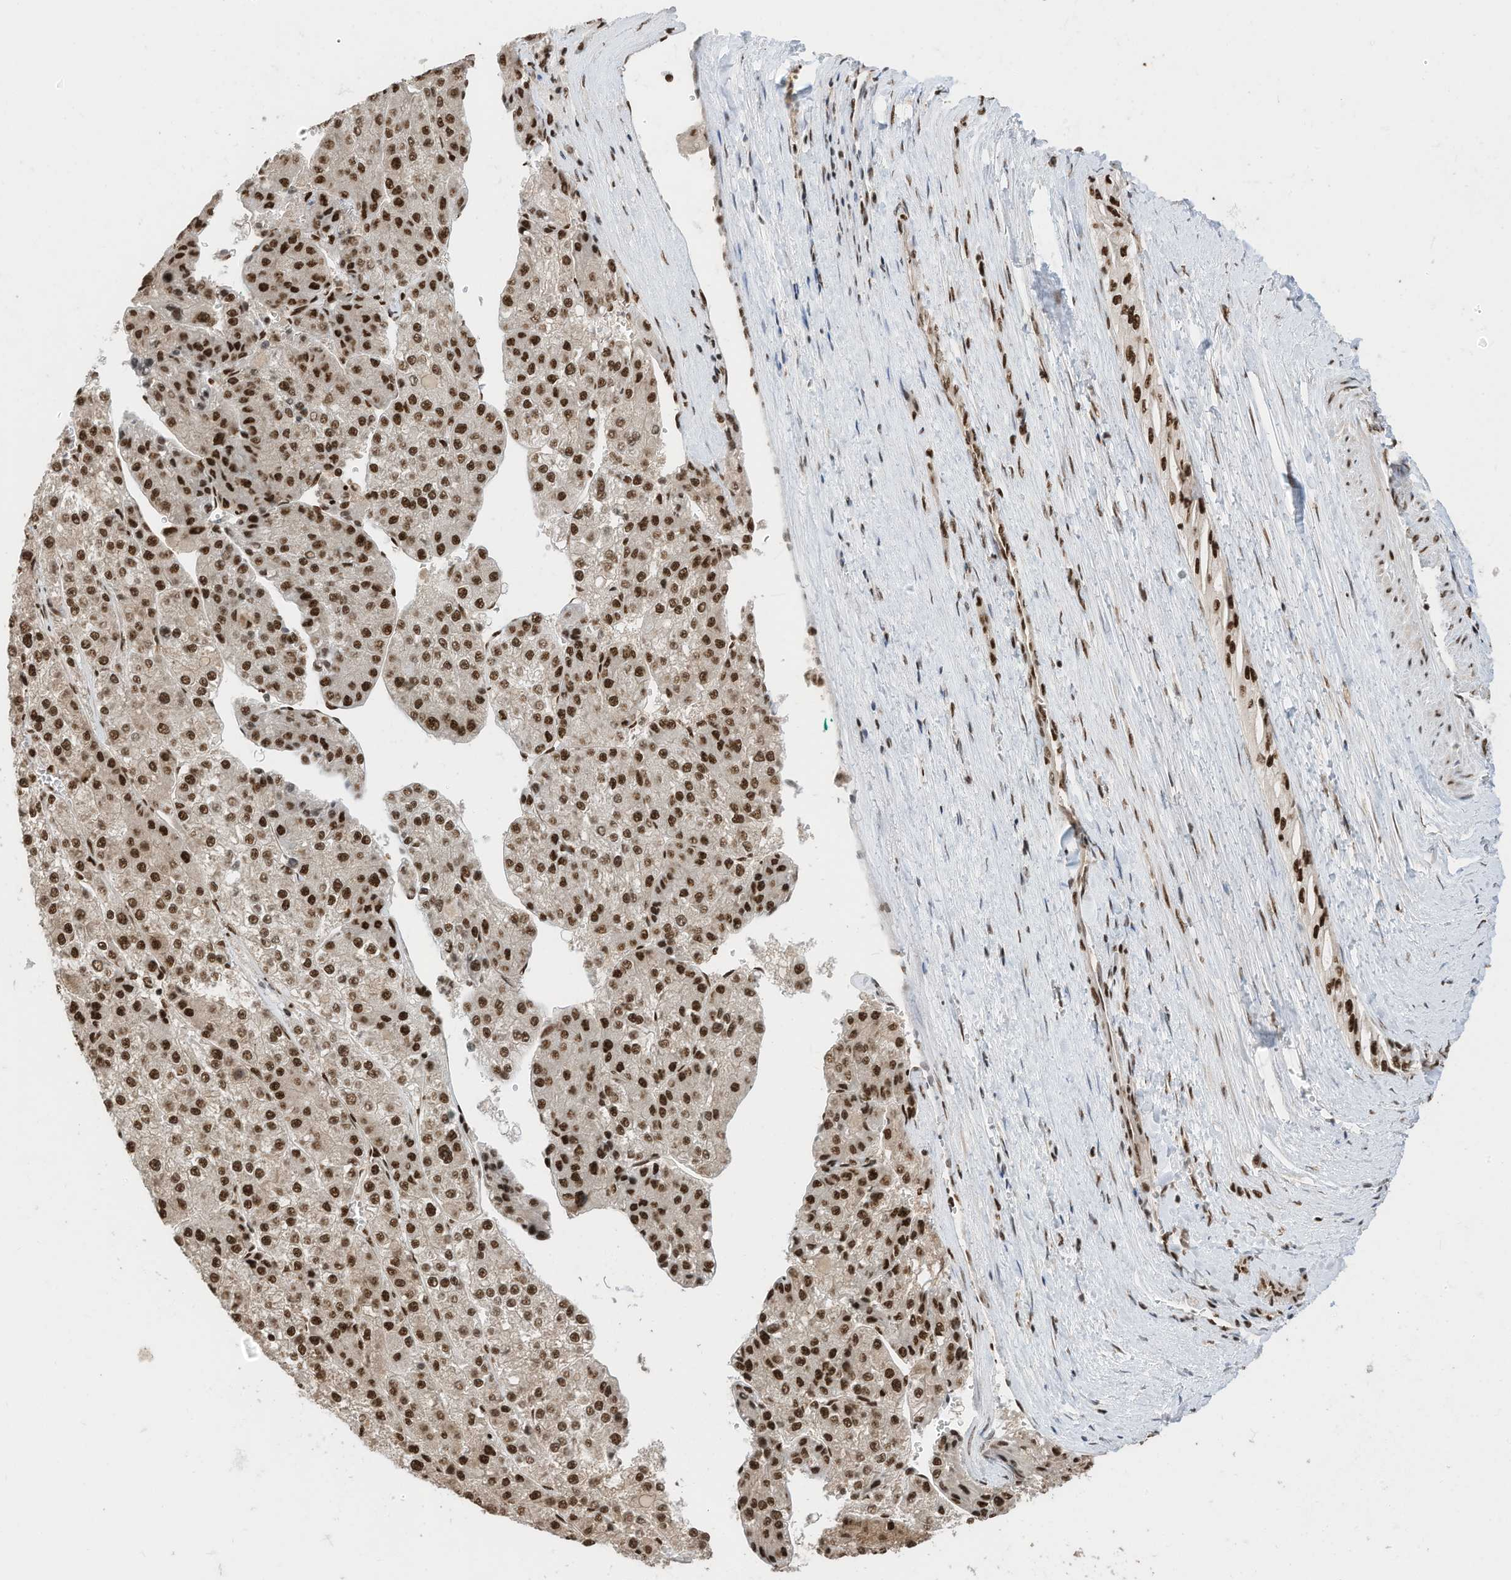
{"staining": {"intensity": "strong", "quantity": ">75%", "location": "nuclear"}, "tissue": "liver cancer", "cell_type": "Tumor cells", "image_type": "cancer", "snomed": [{"axis": "morphology", "description": "Carcinoma, Hepatocellular, NOS"}, {"axis": "topography", "description": "Liver"}], "caption": "About >75% of tumor cells in human liver hepatocellular carcinoma exhibit strong nuclear protein positivity as visualized by brown immunohistochemical staining.", "gene": "SF3A3", "patient": {"sex": "female", "age": 73}}